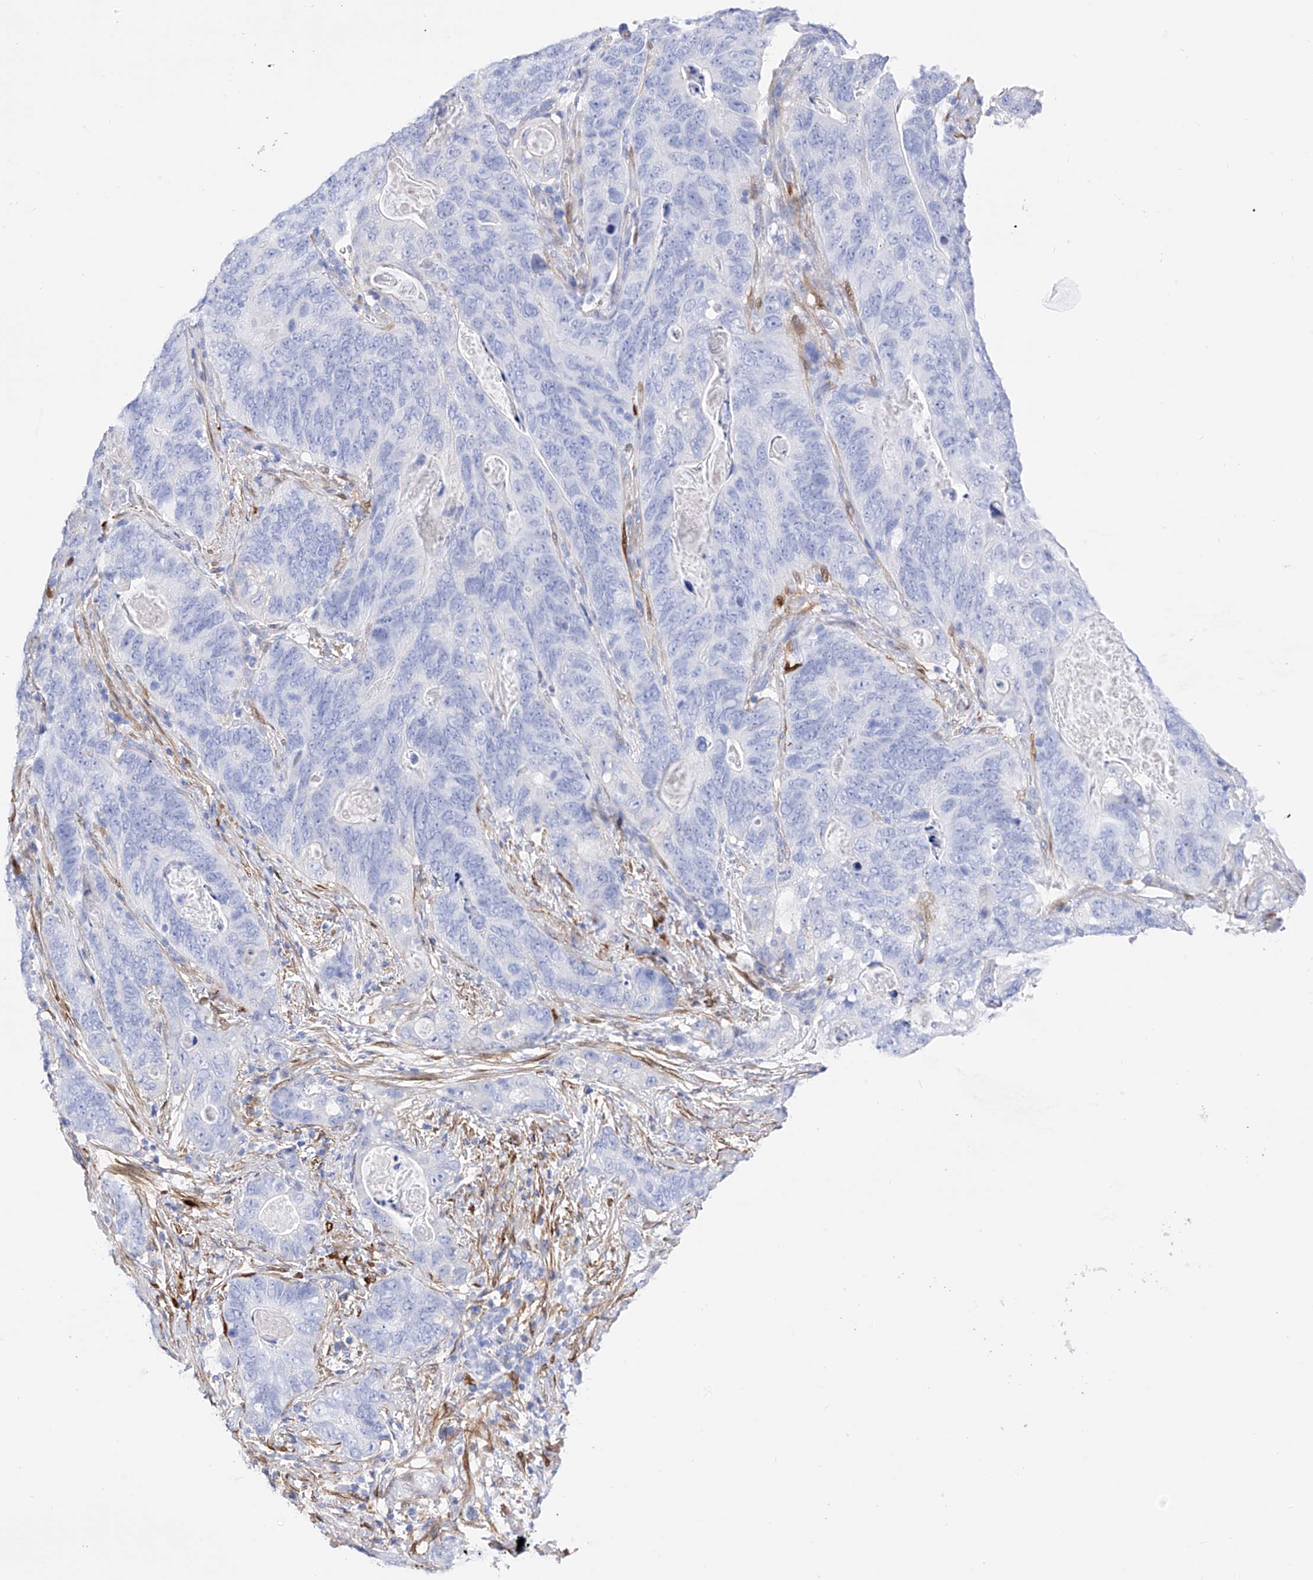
{"staining": {"intensity": "negative", "quantity": "none", "location": "none"}, "tissue": "stomach cancer", "cell_type": "Tumor cells", "image_type": "cancer", "snomed": [{"axis": "morphology", "description": "Normal tissue, NOS"}, {"axis": "morphology", "description": "Adenocarcinoma, NOS"}, {"axis": "topography", "description": "Stomach"}], "caption": "A micrograph of human adenocarcinoma (stomach) is negative for staining in tumor cells.", "gene": "TRPC7", "patient": {"sex": "female", "age": 89}}